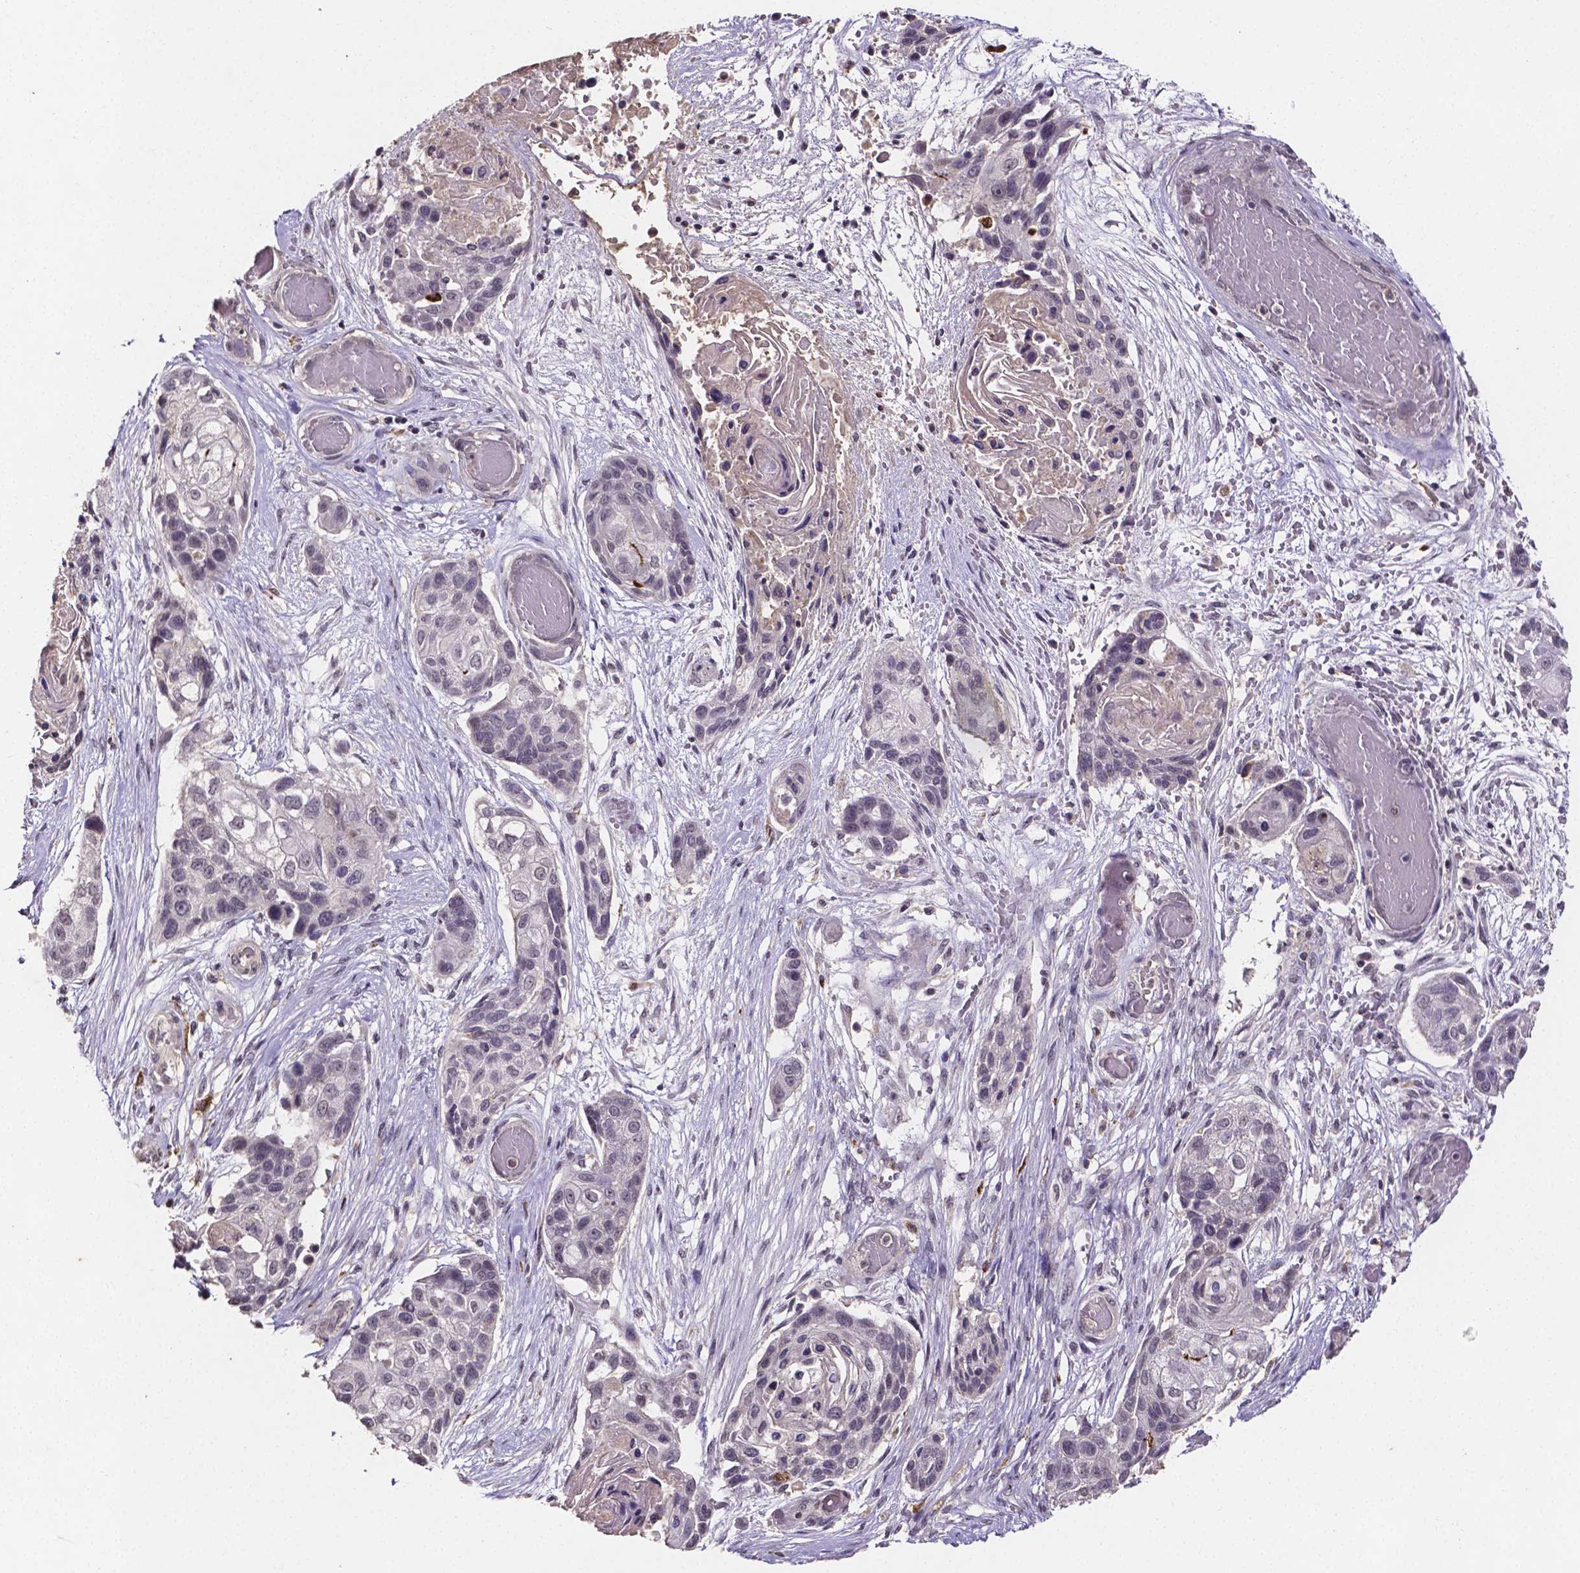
{"staining": {"intensity": "negative", "quantity": "none", "location": "none"}, "tissue": "lung cancer", "cell_type": "Tumor cells", "image_type": "cancer", "snomed": [{"axis": "morphology", "description": "Squamous cell carcinoma, NOS"}, {"axis": "topography", "description": "Lung"}], "caption": "There is no significant positivity in tumor cells of lung squamous cell carcinoma. Brightfield microscopy of immunohistochemistry stained with DAB (3,3'-diaminobenzidine) (brown) and hematoxylin (blue), captured at high magnification.", "gene": "NRGN", "patient": {"sex": "male", "age": 69}}